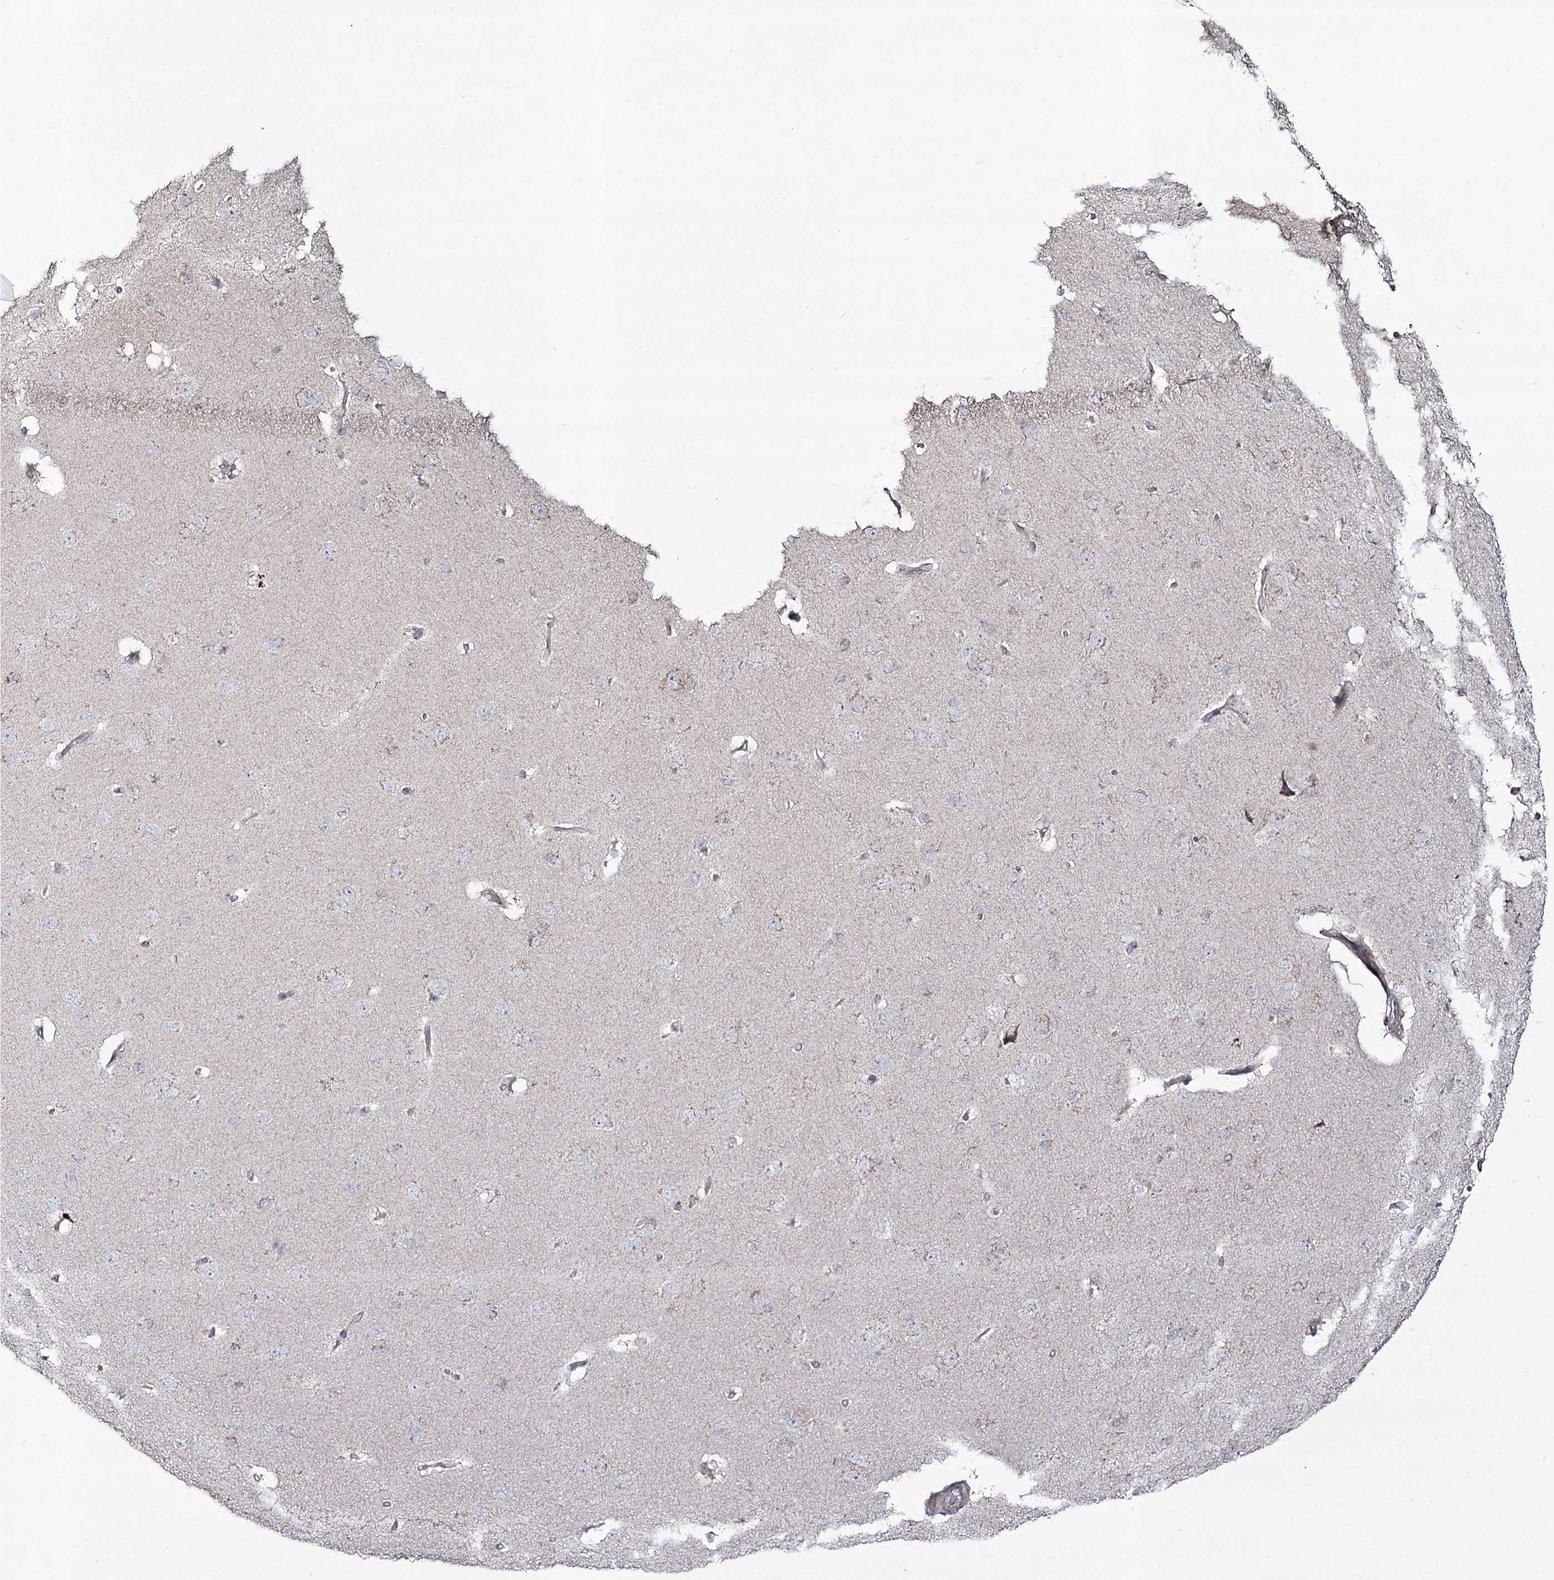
{"staining": {"intensity": "negative", "quantity": "none", "location": "none"}, "tissue": "cerebral cortex", "cell_type": "Endothelial cells", "image_type": "normal", "snomed": [{"axis": "morphology", "description": "Normal tissue, NOS"}, {"axis": "topography", "description": "Cerebral cortex"}], "caption": "Immunohistochemistry (IHC) photomicrograph of normal cerebral cortex stained for a protein (brown), which displays no positivity in endothelial cells.", "gene": "REXO2", "patient": {"sex": "male", "age": 62}}